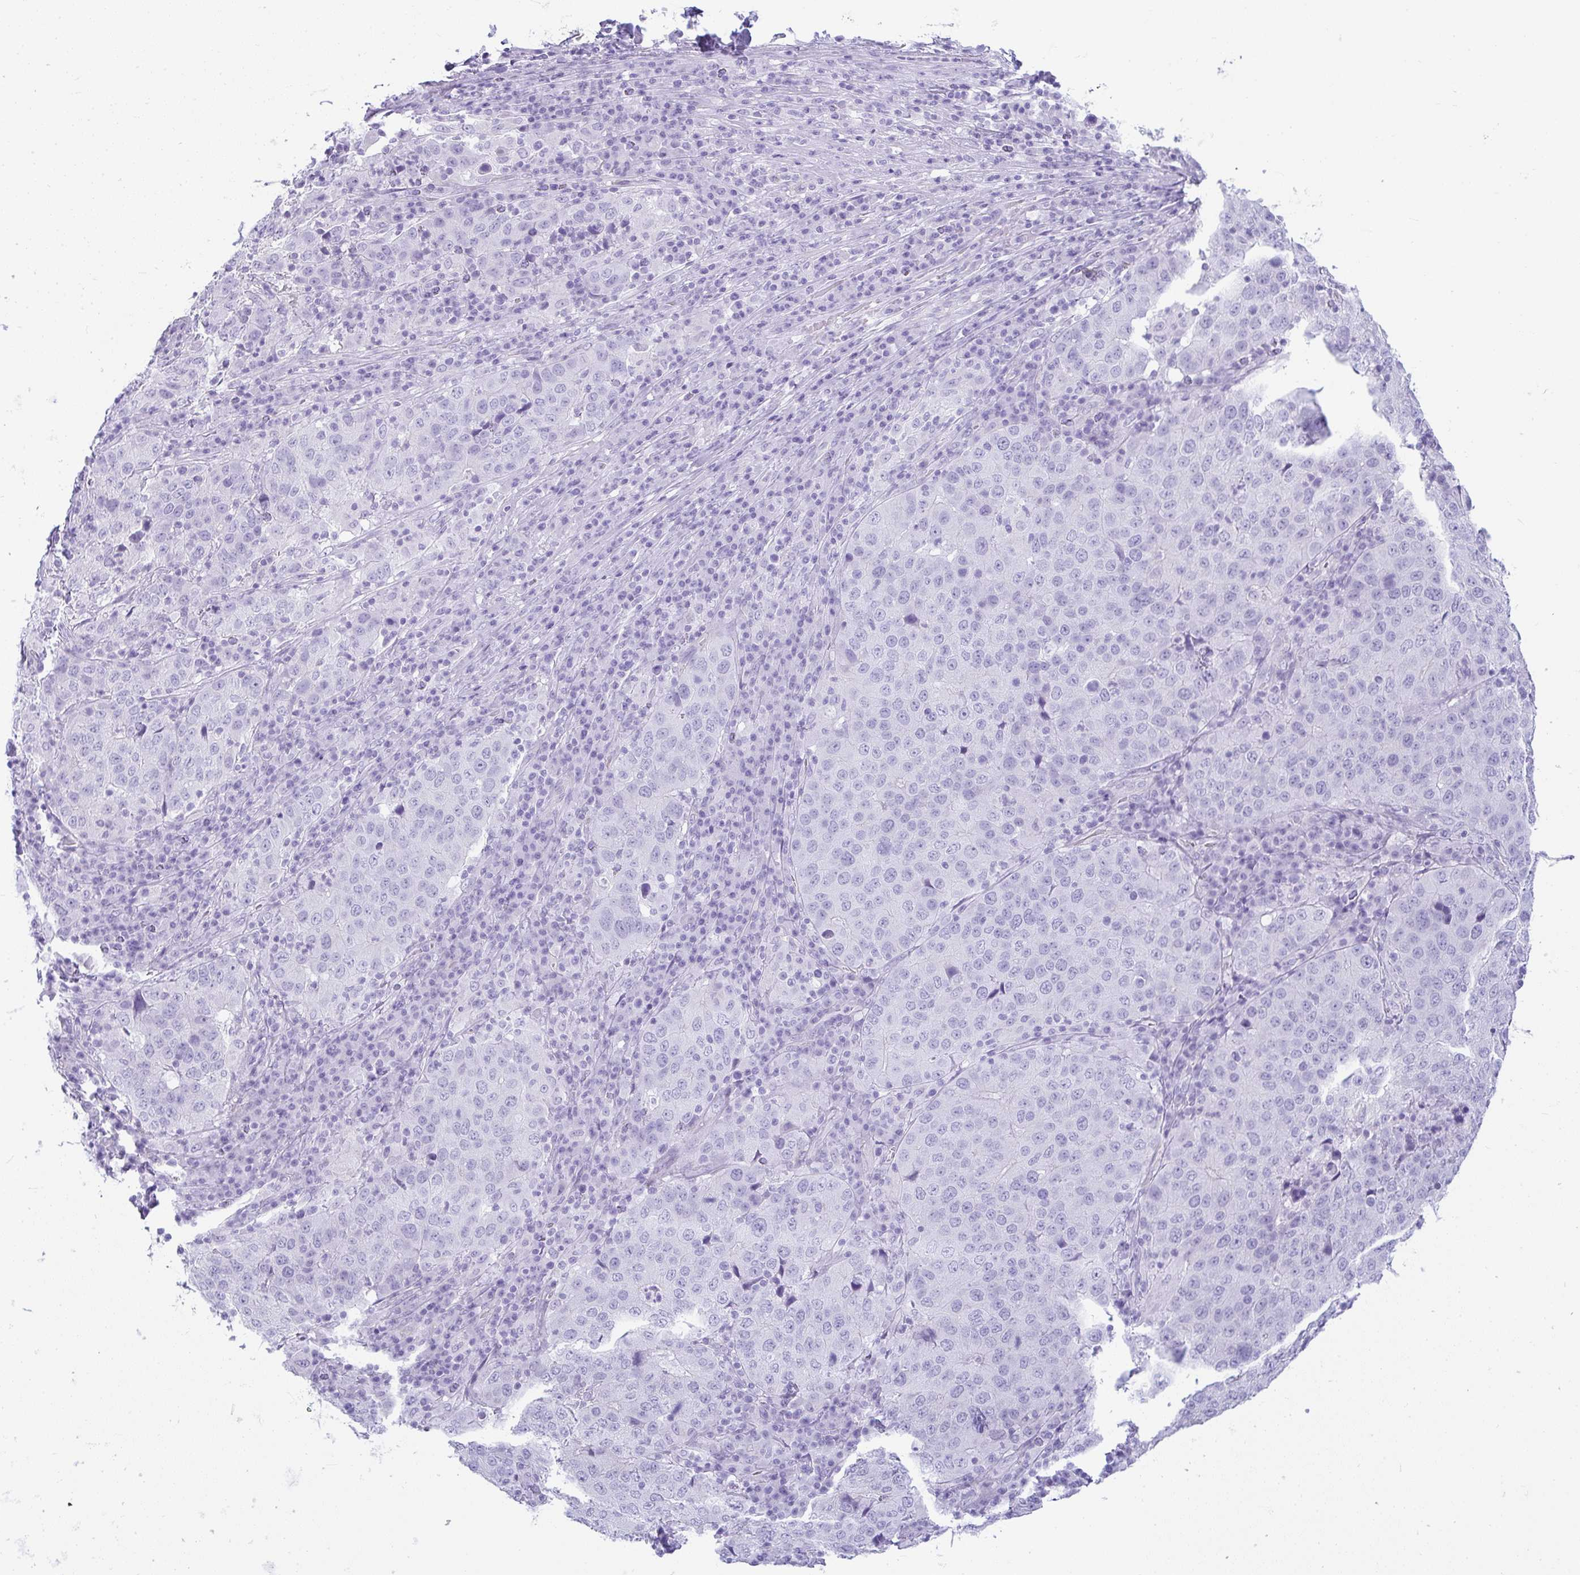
{"staining": {"intensity": "negative", "quantity": "none", "location": "none"}, "tissue": "stomach cancer", "cell_type": "Tumor cells", "image_type": "cancer", "snomed": [{"axis": "morphology", "description": "Adenocarcinoma, NOS"}, {"axis": "topography", "description": "Stomach"}], "caption": "A histopathology image of human adenocarcinoma (stomach) is negative for staining in tumor cells.", "gene": "RASL10A", "patient": {"sex": "male", "age": 71}}